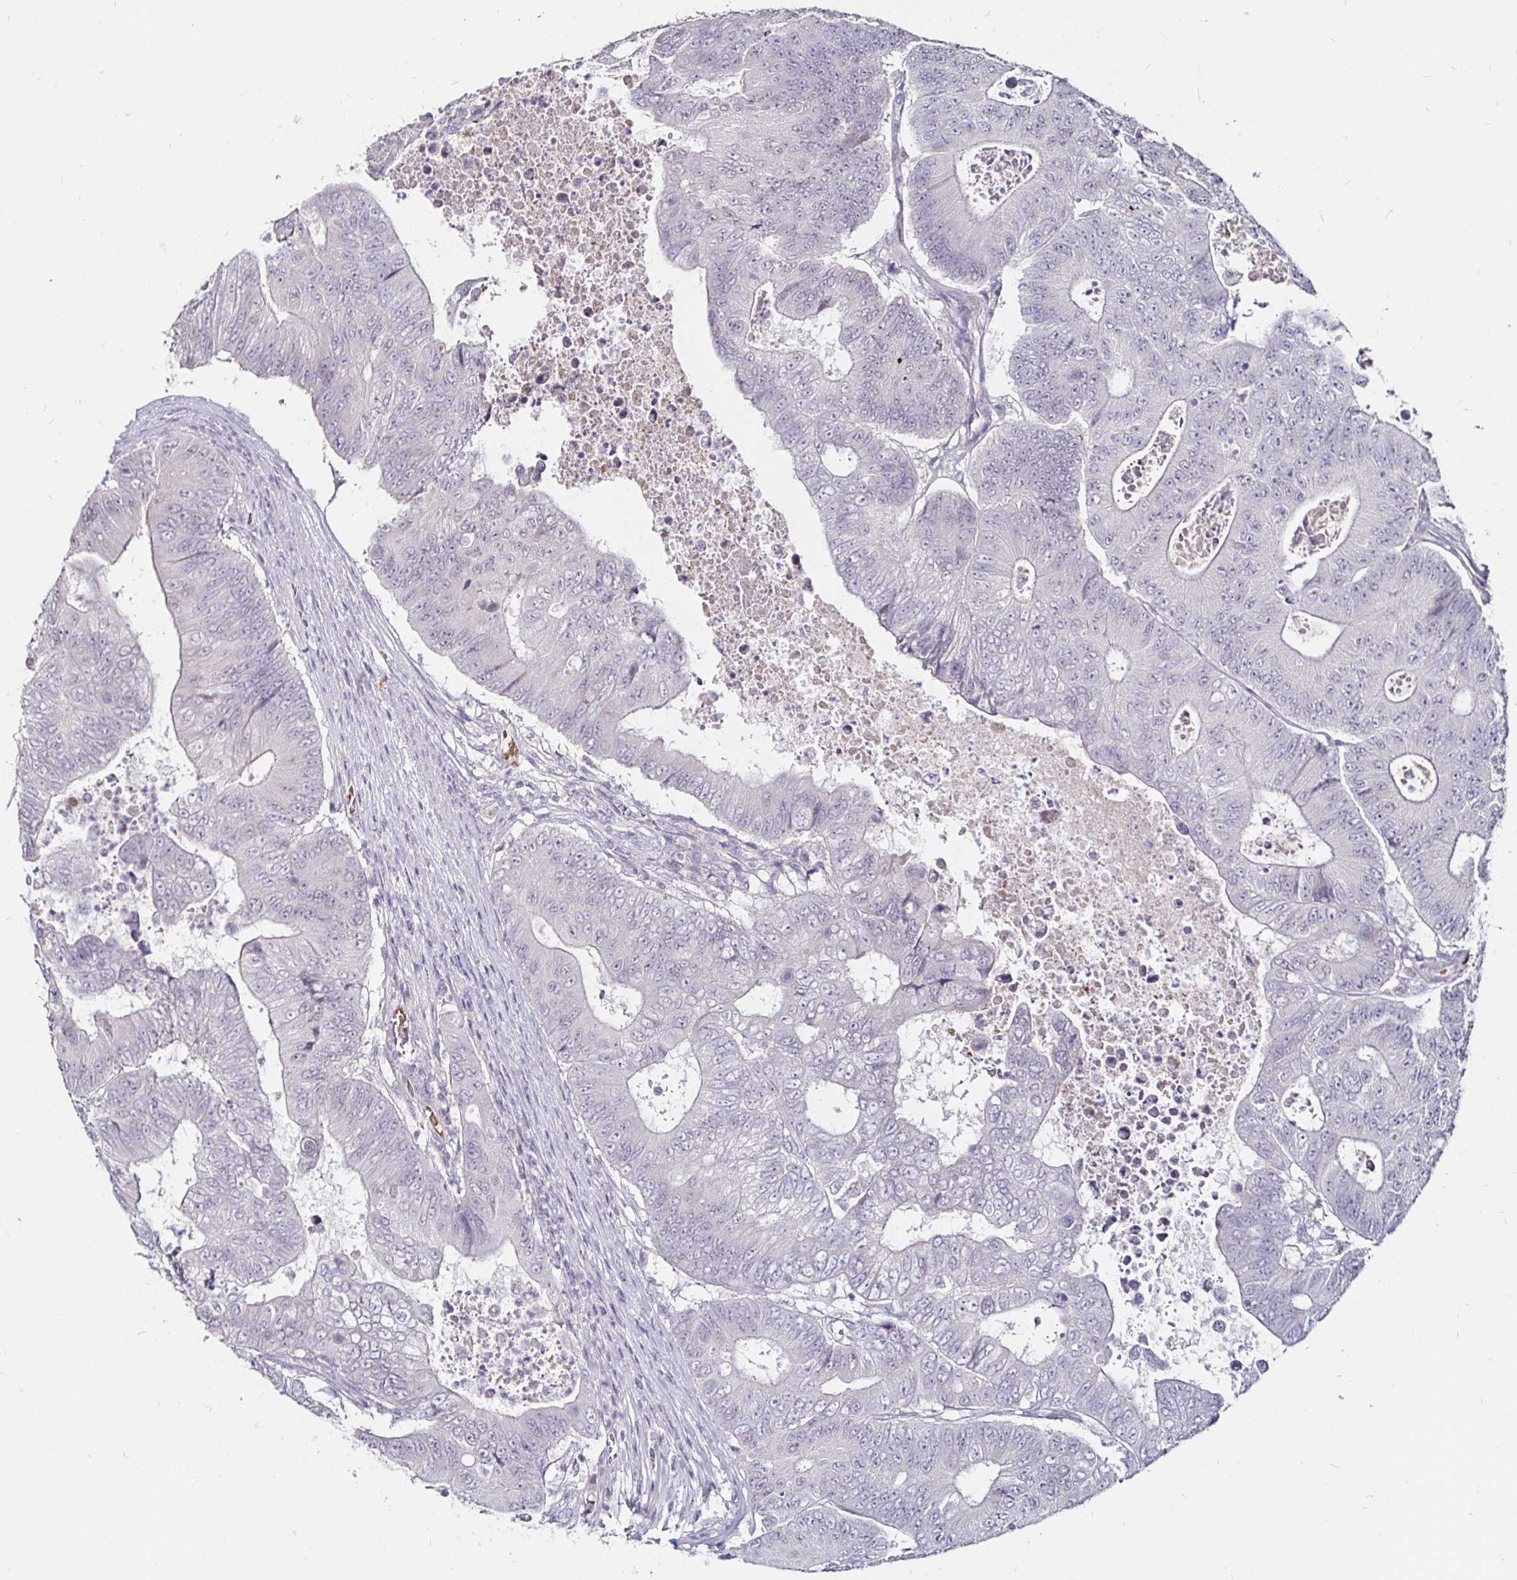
{"staining": {"intensity": "negative", "quantity": "none", "location": "none"}, "tissue": "colorectal cancer", "cell_type": "Tumor cells", "image_type": "cancer", "snomed": [{"axis": "morphology", "description": "Adenocarcinoma, NOS"}, {"axis": "topography", "description": "Colon"}], "caption": "A histopathology image of adenocarcinoma (colorectal) stained for a protein demonstrates no brown staining in tumor cells.", "gene": "FAIM2", "patient": {"sex": "female", "age": 48}}